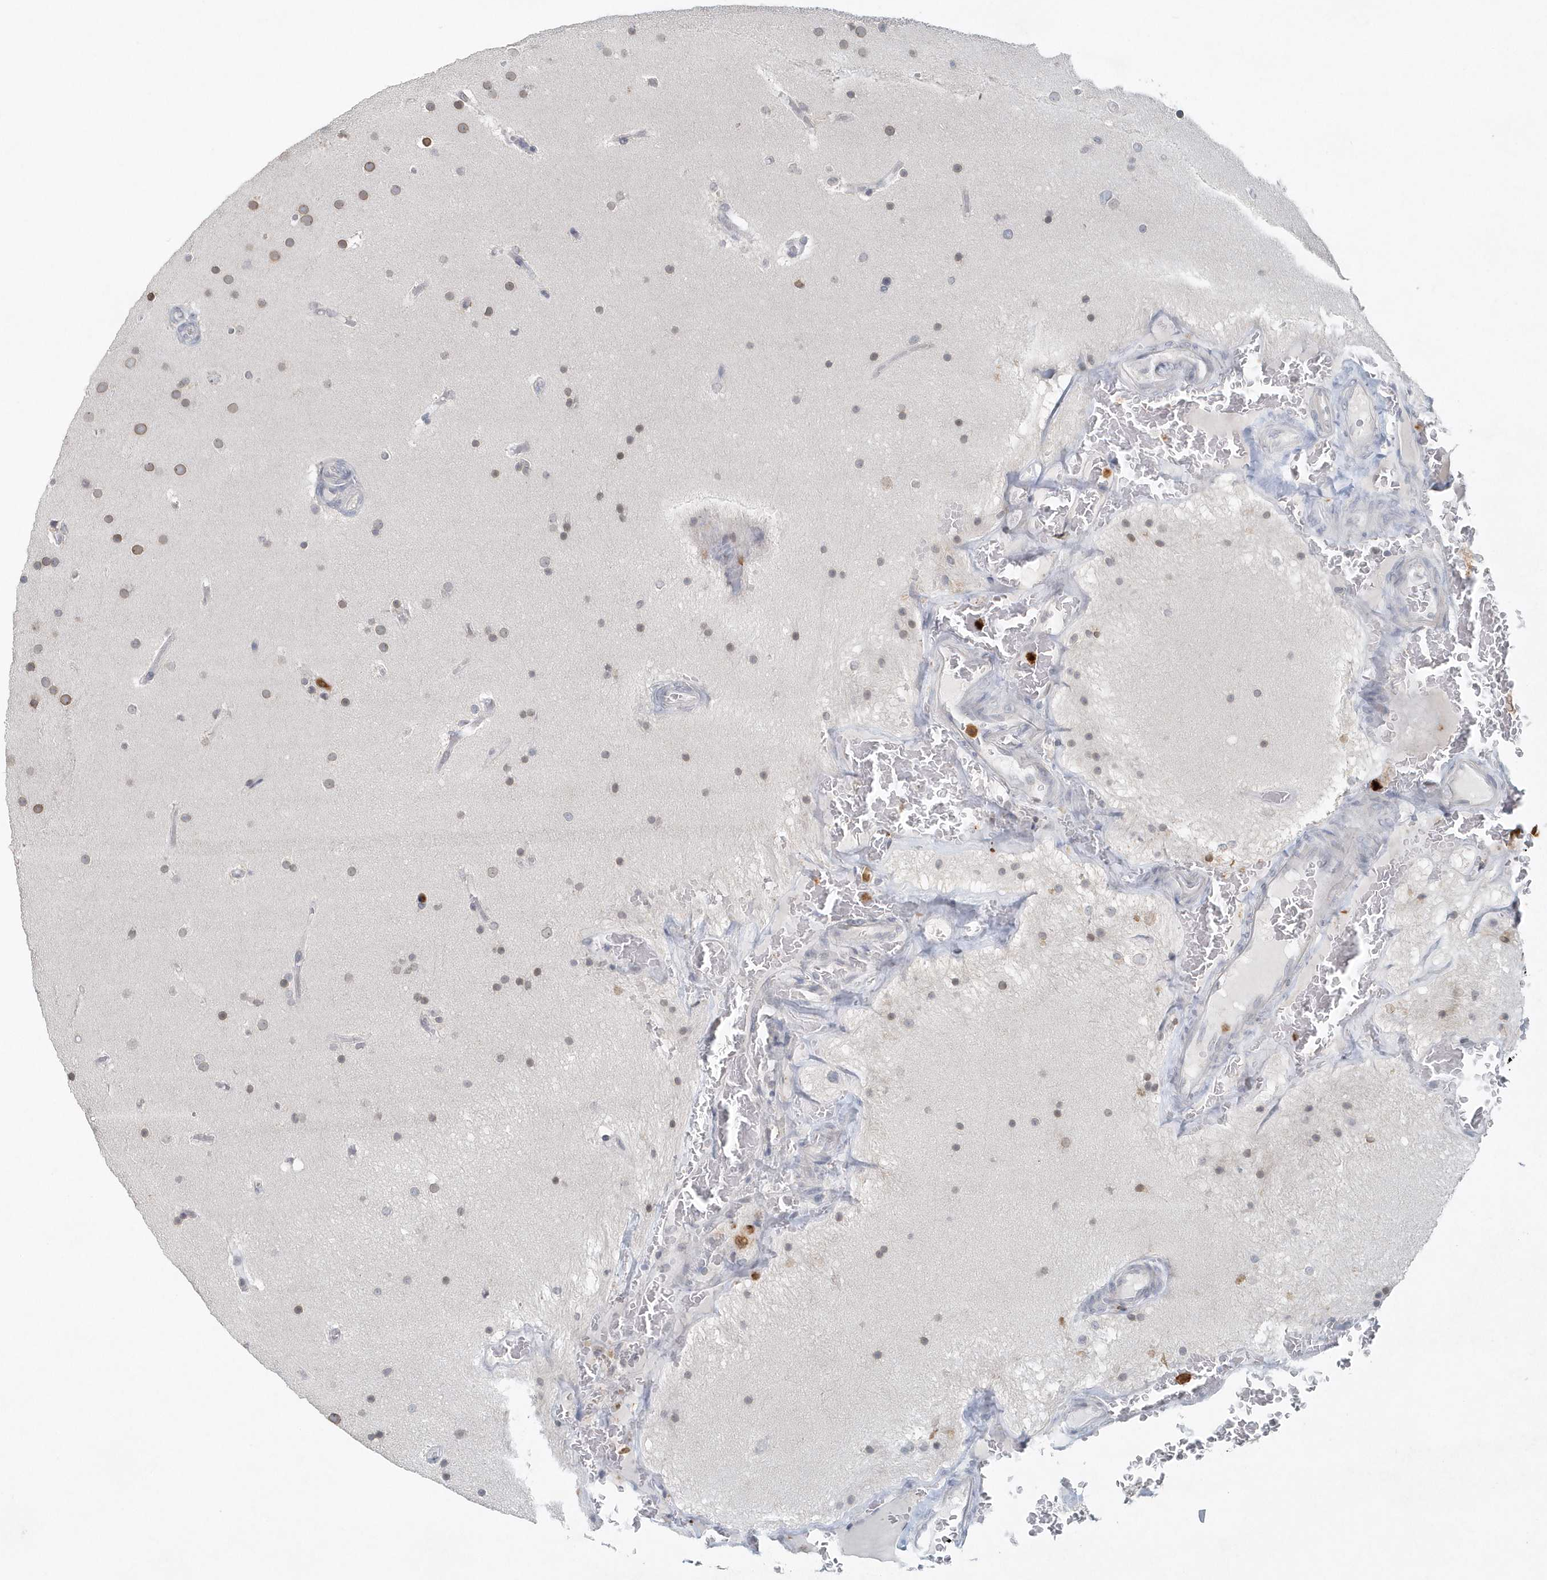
{"staining": {"intensity": "moderate", "quantity": "25%-75%", "location": "cytoplasmic/membranous,nuclear"}, "tissue": "glioma", "cell_type": "Tumor cells", "image_type": "cancer", "snomed": [{"axis": "morphology", "description": "Glioma, malignant, High grade"}, {"axis": "topography", "description": "Cerebral cortex"}], "caption": "Protein expression by immunohistochemistry exhibits moderate cytoplasmic/membranous and nuclear staining in about 25%-75% of tumor cells in malignant glioma (high-grade).", "gene": "NUP54", "patient": {"sex": "female", "age": 36}}